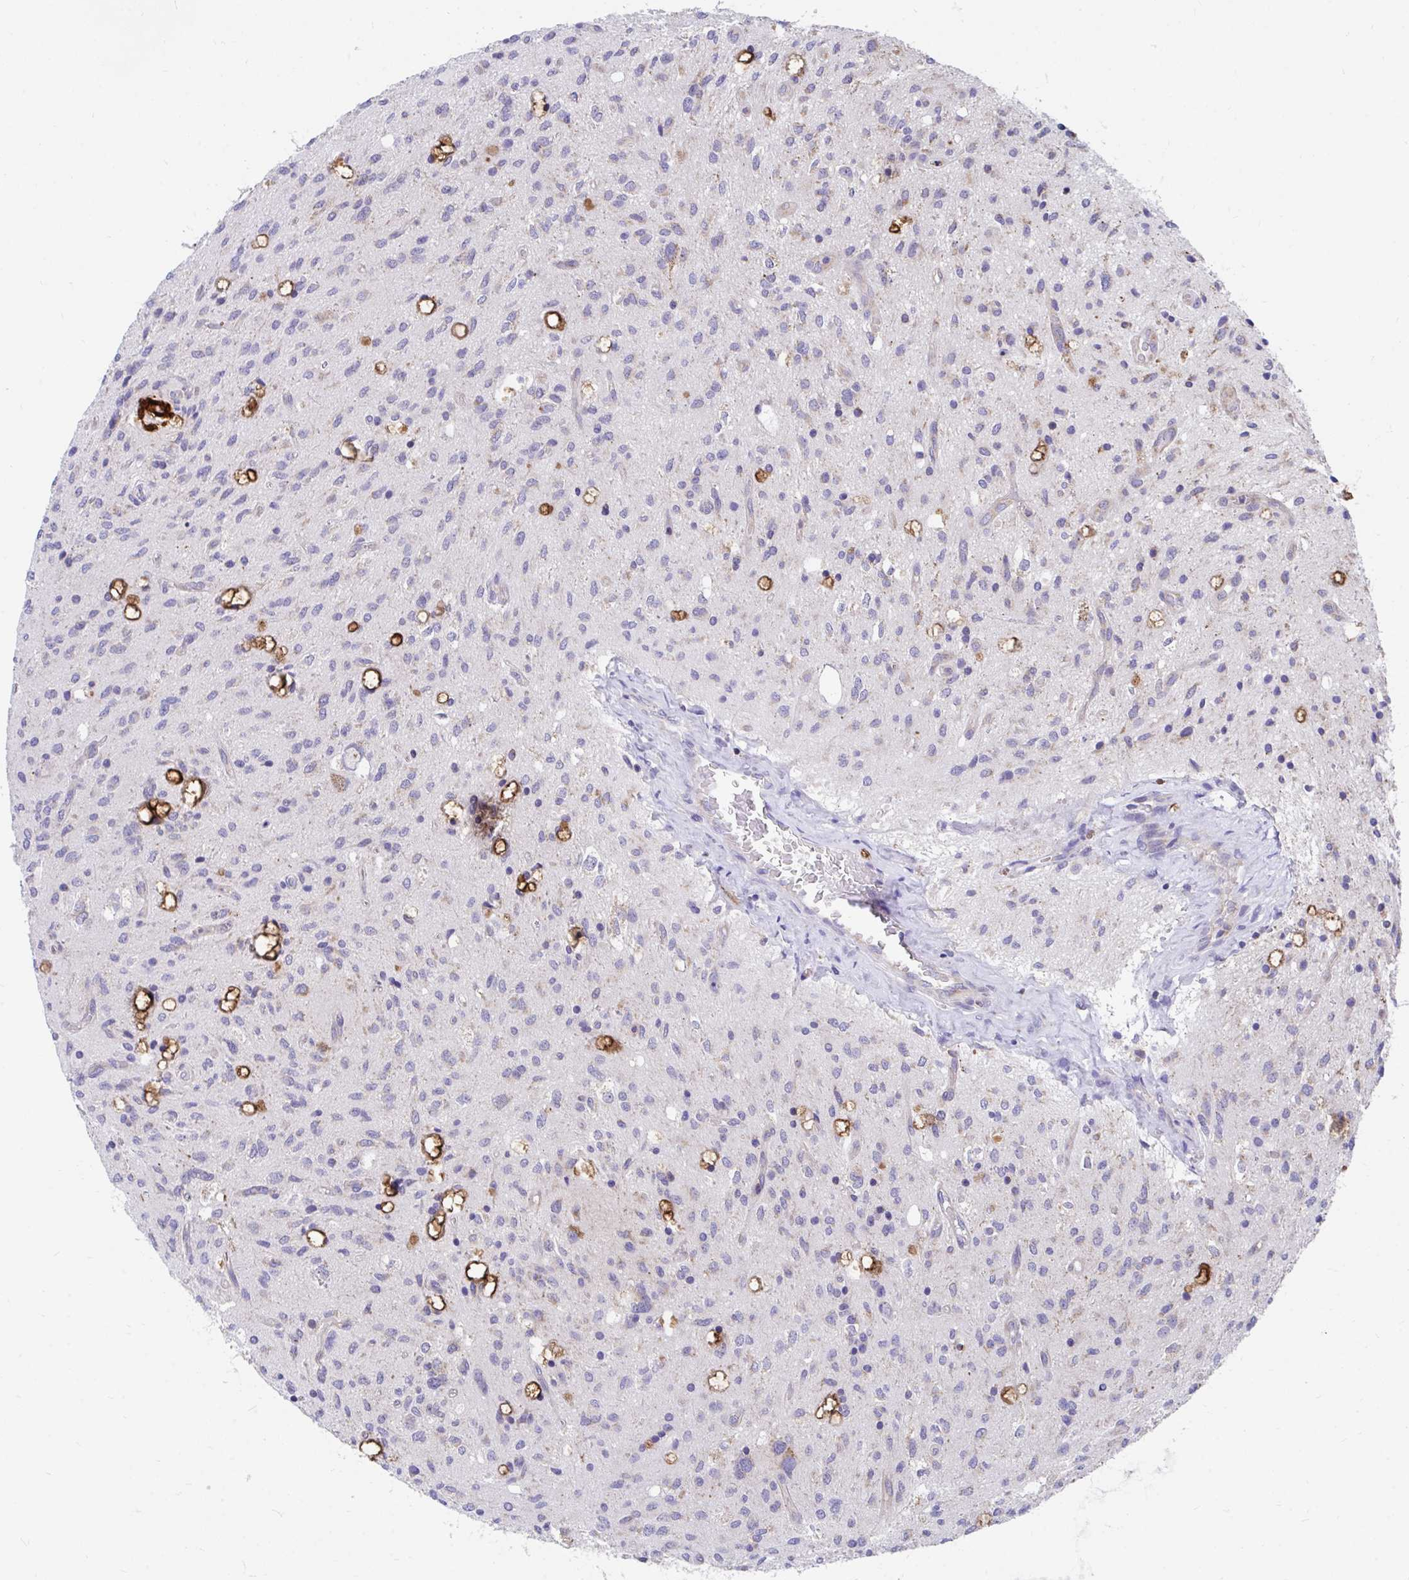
{"staining": {"intensity": "negative", "quantity": "none", "location": "none"}, "tissue": "glioma", "cell_type": "Tumor cells", "image_type": "cancer", "snomed": [{"axis": "morphology", "description": "Glioma, malignant, Low grade"}, {"axis": "topography", "description": "Brain"}], "caption": "A photomicrograph of glioma stained for a protein displays no brown staining in tumor cells.", "gene": "FHIP1B", "patient": {"sex": "female", "age": 58}}